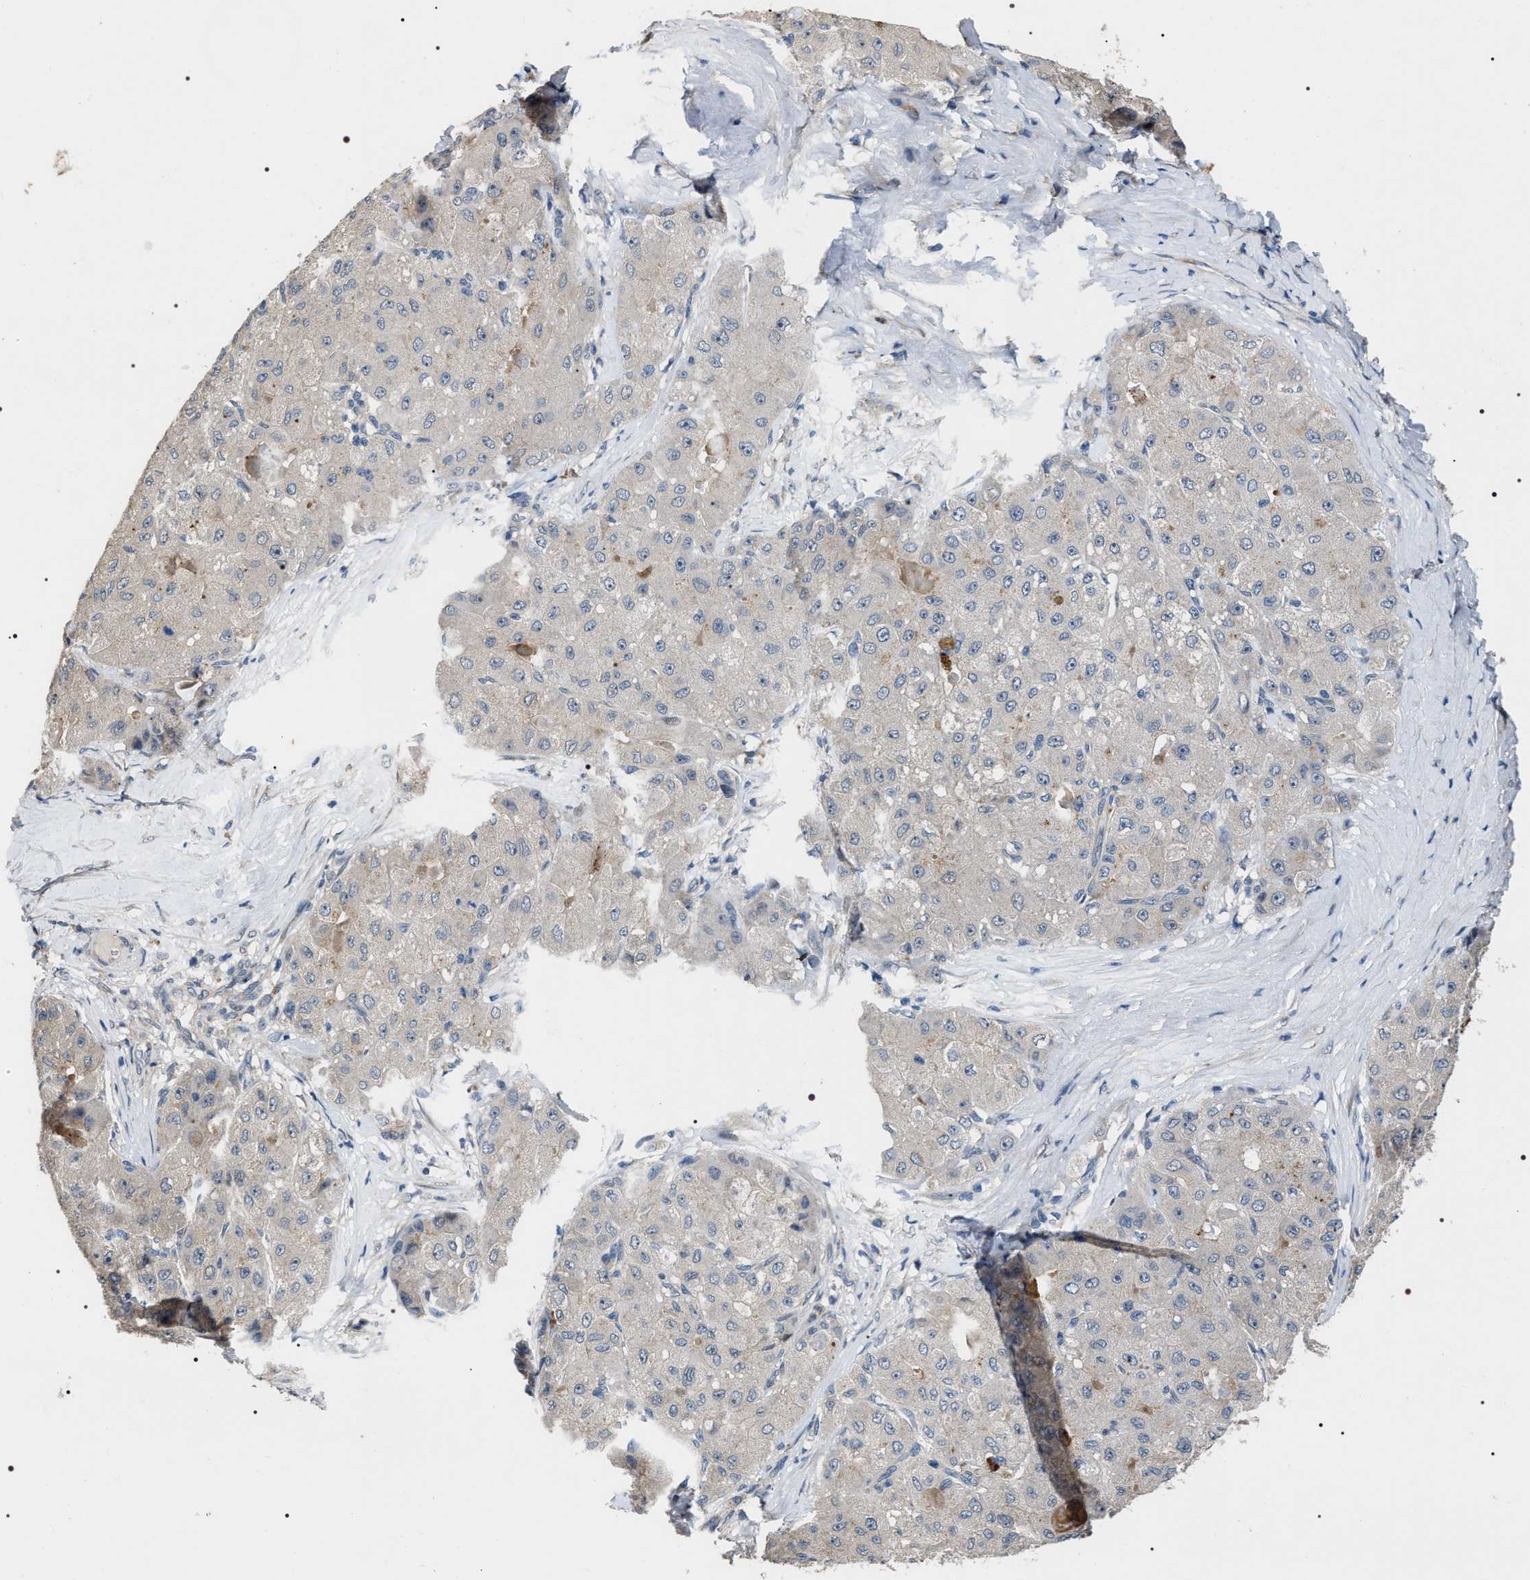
{"staining": {"intensity": "negative", "quantity": "none", "location": "none"}, "tissue": "liver cancer", "cell_type": "Tumor cells", "image_type": "cancer", "snomed": [{"axis": "morphology", "description": "Carcinoma, Hepatocellular, NOS"}, {"axis": "topography", "description": "Liver"}], "caption": "Tumor cells show no significant expression in hepatocellular carcinoma (liver). (DAB immunohistochemistry with hematoxylin counter stain).", "gene": "IFT81", "patient": {"sex": "male", "age": 80}}